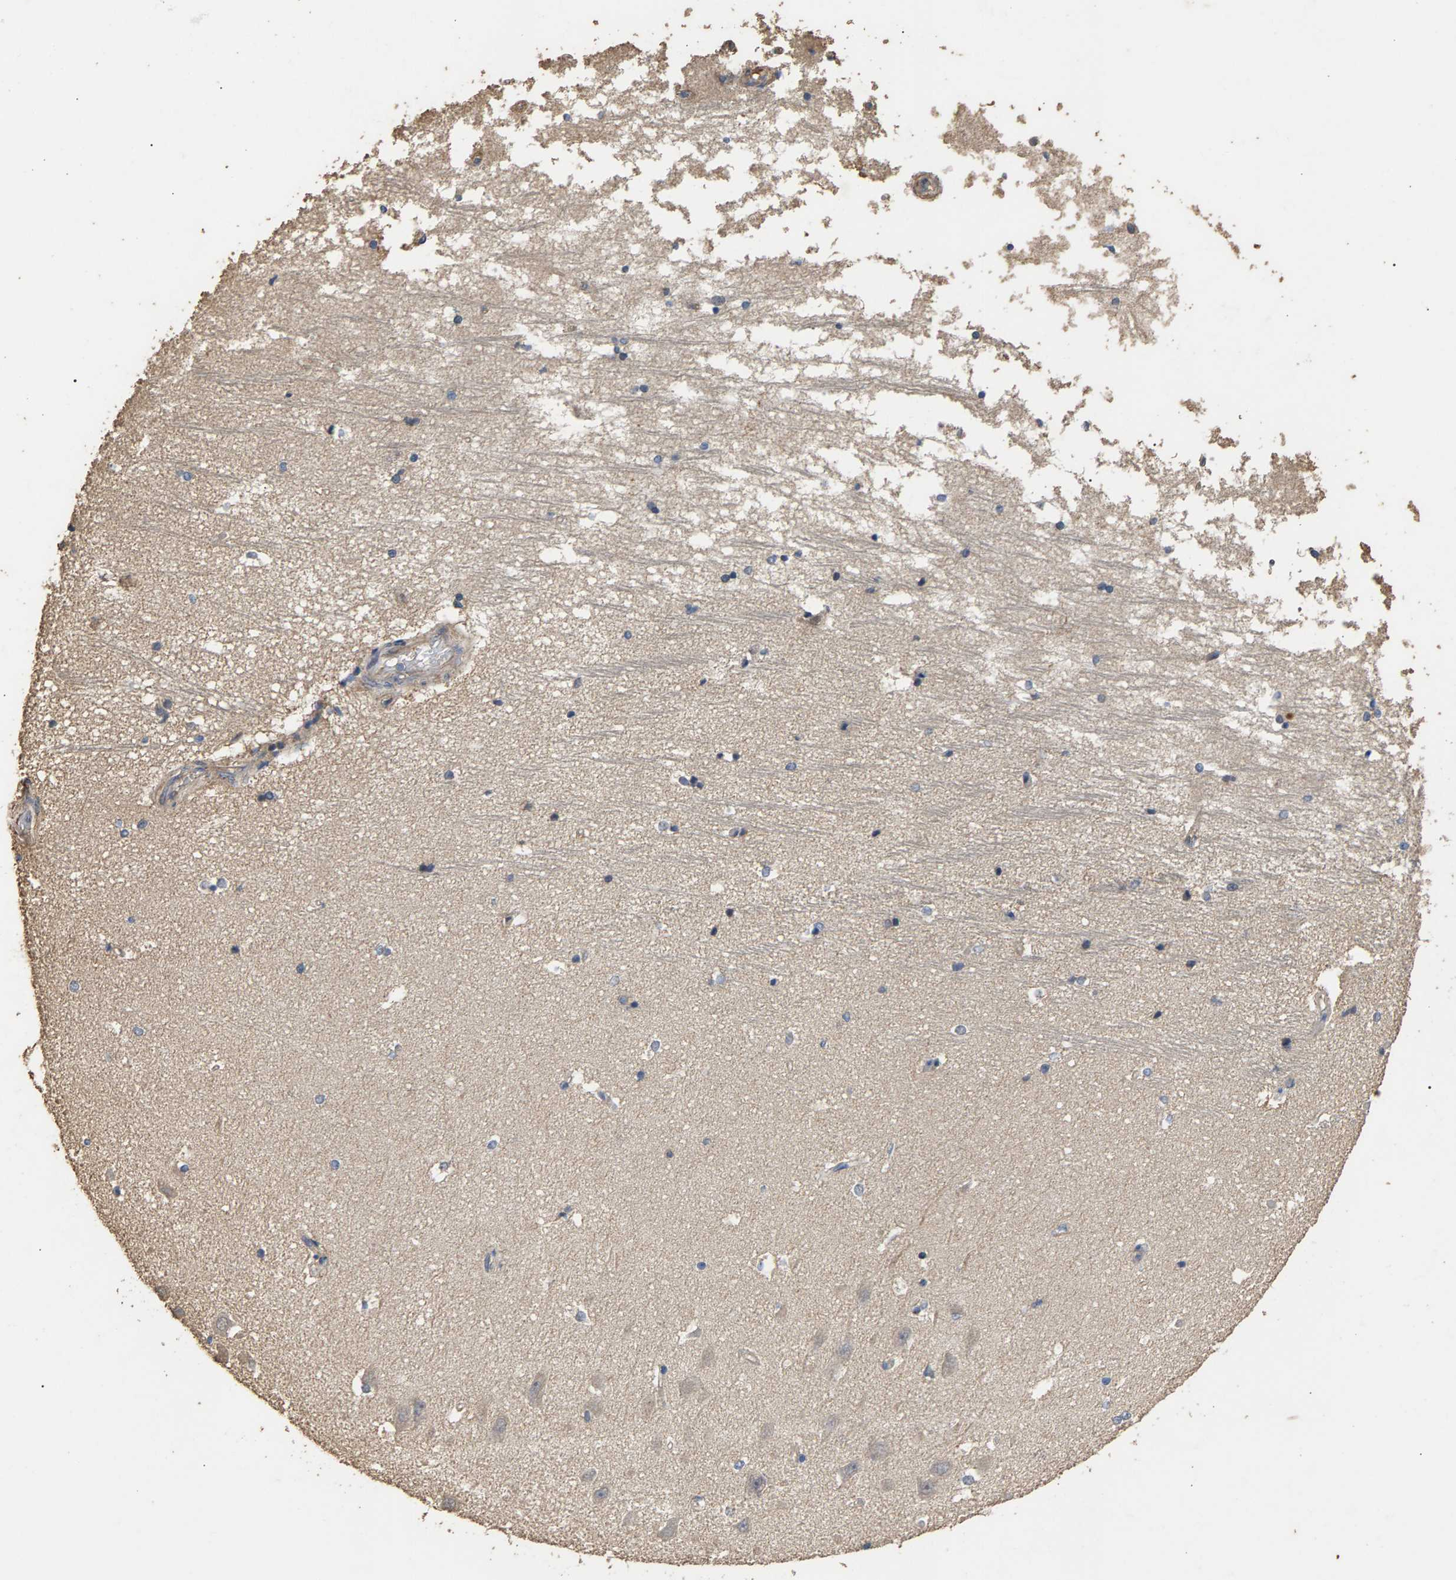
{"staining": {"intensity": "negative", "quantity": "none", "location": "none"}, "tissue": "hippocampus", "cell_type": "Glial cells", "image_type": "normal", "snomed": [{"axis": "morphology", "description": "Normal tissue, NOS"}, {"axis": "topography", "description": "Hippocampus"}], "caption": "Glial cells show no significant staining in benign hippocampus.", "gene": "HTRA3", "patient": {"sex": "male", "age": 45}}